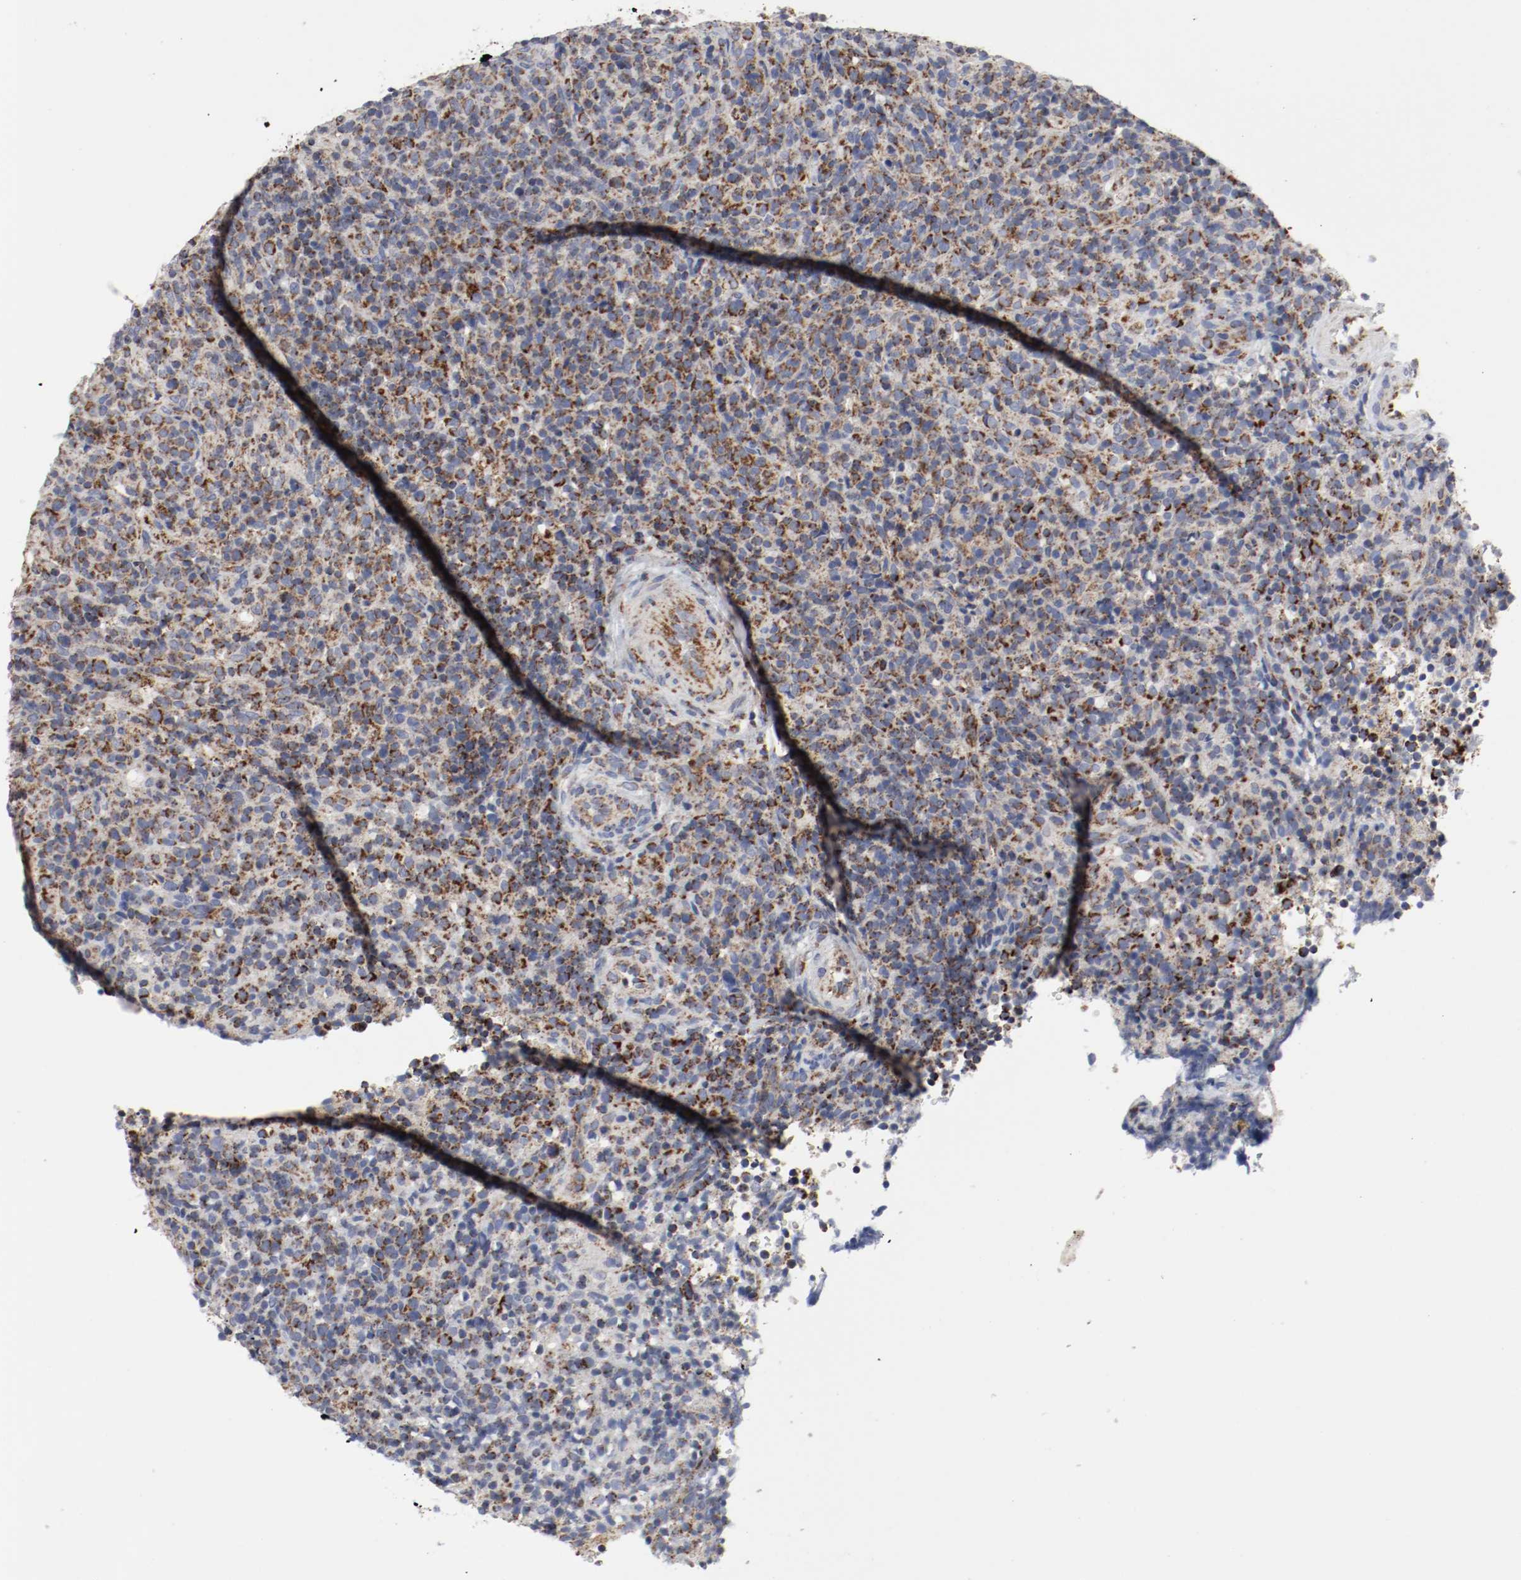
{"staining": {"intensity": "strong", "quantity": "25%-75%", "location": "cytoplasmic/membranous"}, "tissue": "lymphoma", "cell_type": "Tumor cells", "image_type": "cancer", "snomed": [{"axis": "morphology", "description": "Malignant lymphoma, non-Hodgkin's type, High grade"}, {"axis": "topography", "description": "Lymph node"}], "caption": "Immunohistochemistry (IHC) (DAB (3,3'-diaminobenzidine)) staining of human high-grade malignant lymphoma, non-Hodgkin's type displays strong cytoplasmic/membranous protein staining in approximately 25%-75% of tumor cells.", "gene": "AFG3L2", "patient": {"sex": "female", "age": 76}}